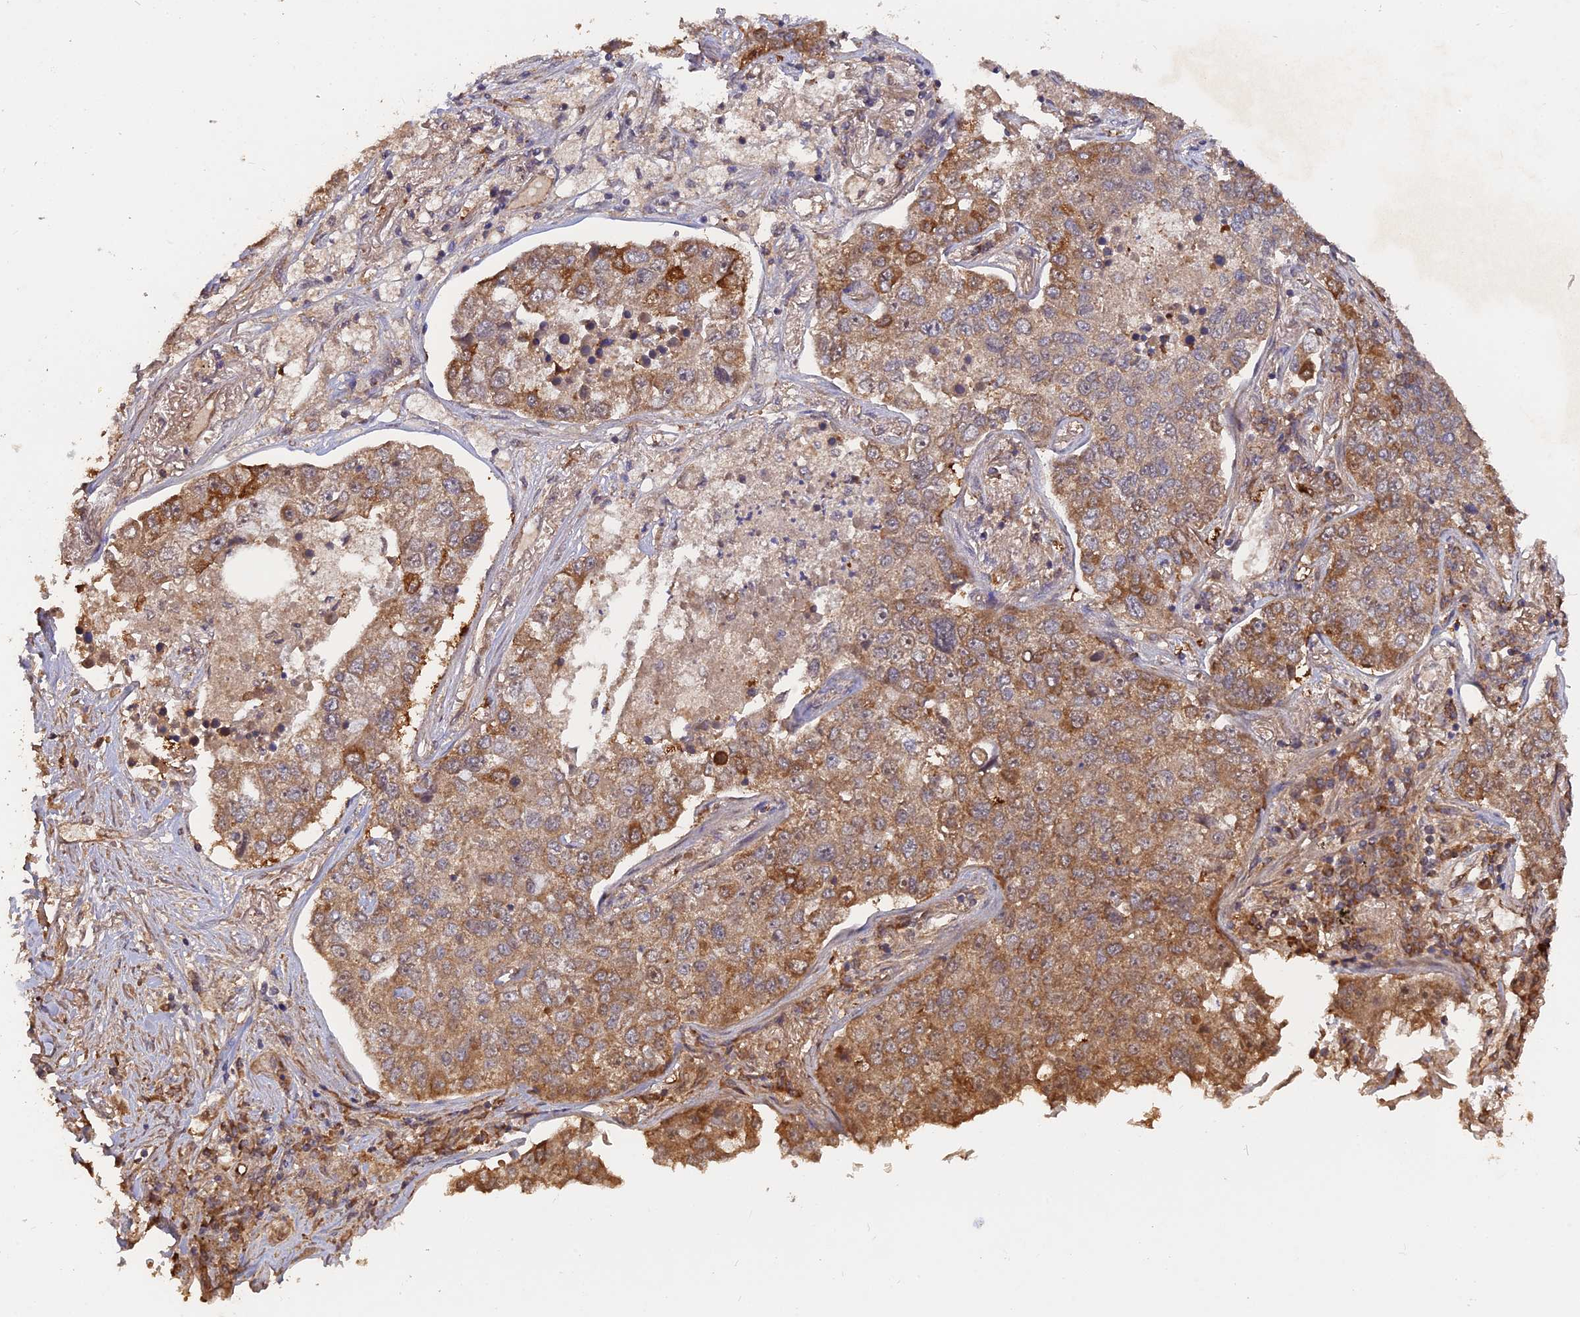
{"staining": {"intensity": "moderate", "quantity": "25%-75%", "location": "cytoplasmic/membranous"}, "tissue": "lung cancer", "cell_type": "Tumor cells", "image_type": "cancer", "snomed": [{"axis": "morphology", "description": "Adenocarcinoma, NOS"}, {"axis": "topography", "description": "Lung"}], "caption": "High-power microscopy captured an immunohistochemistry histopathology image of lung cancer, revealing moderate cytoplasmic/membranous expression in about 25%-75% of tumor cells. The staining was performed using DAB (3,3'-diaminobenzidine) to visualize the protein expression in brown, while the nuclei were stained in blue with hematoxylin (Magnification: 20x).", "gene": "SAC3D1", "patient": {"sex": "male", "age": 49}}